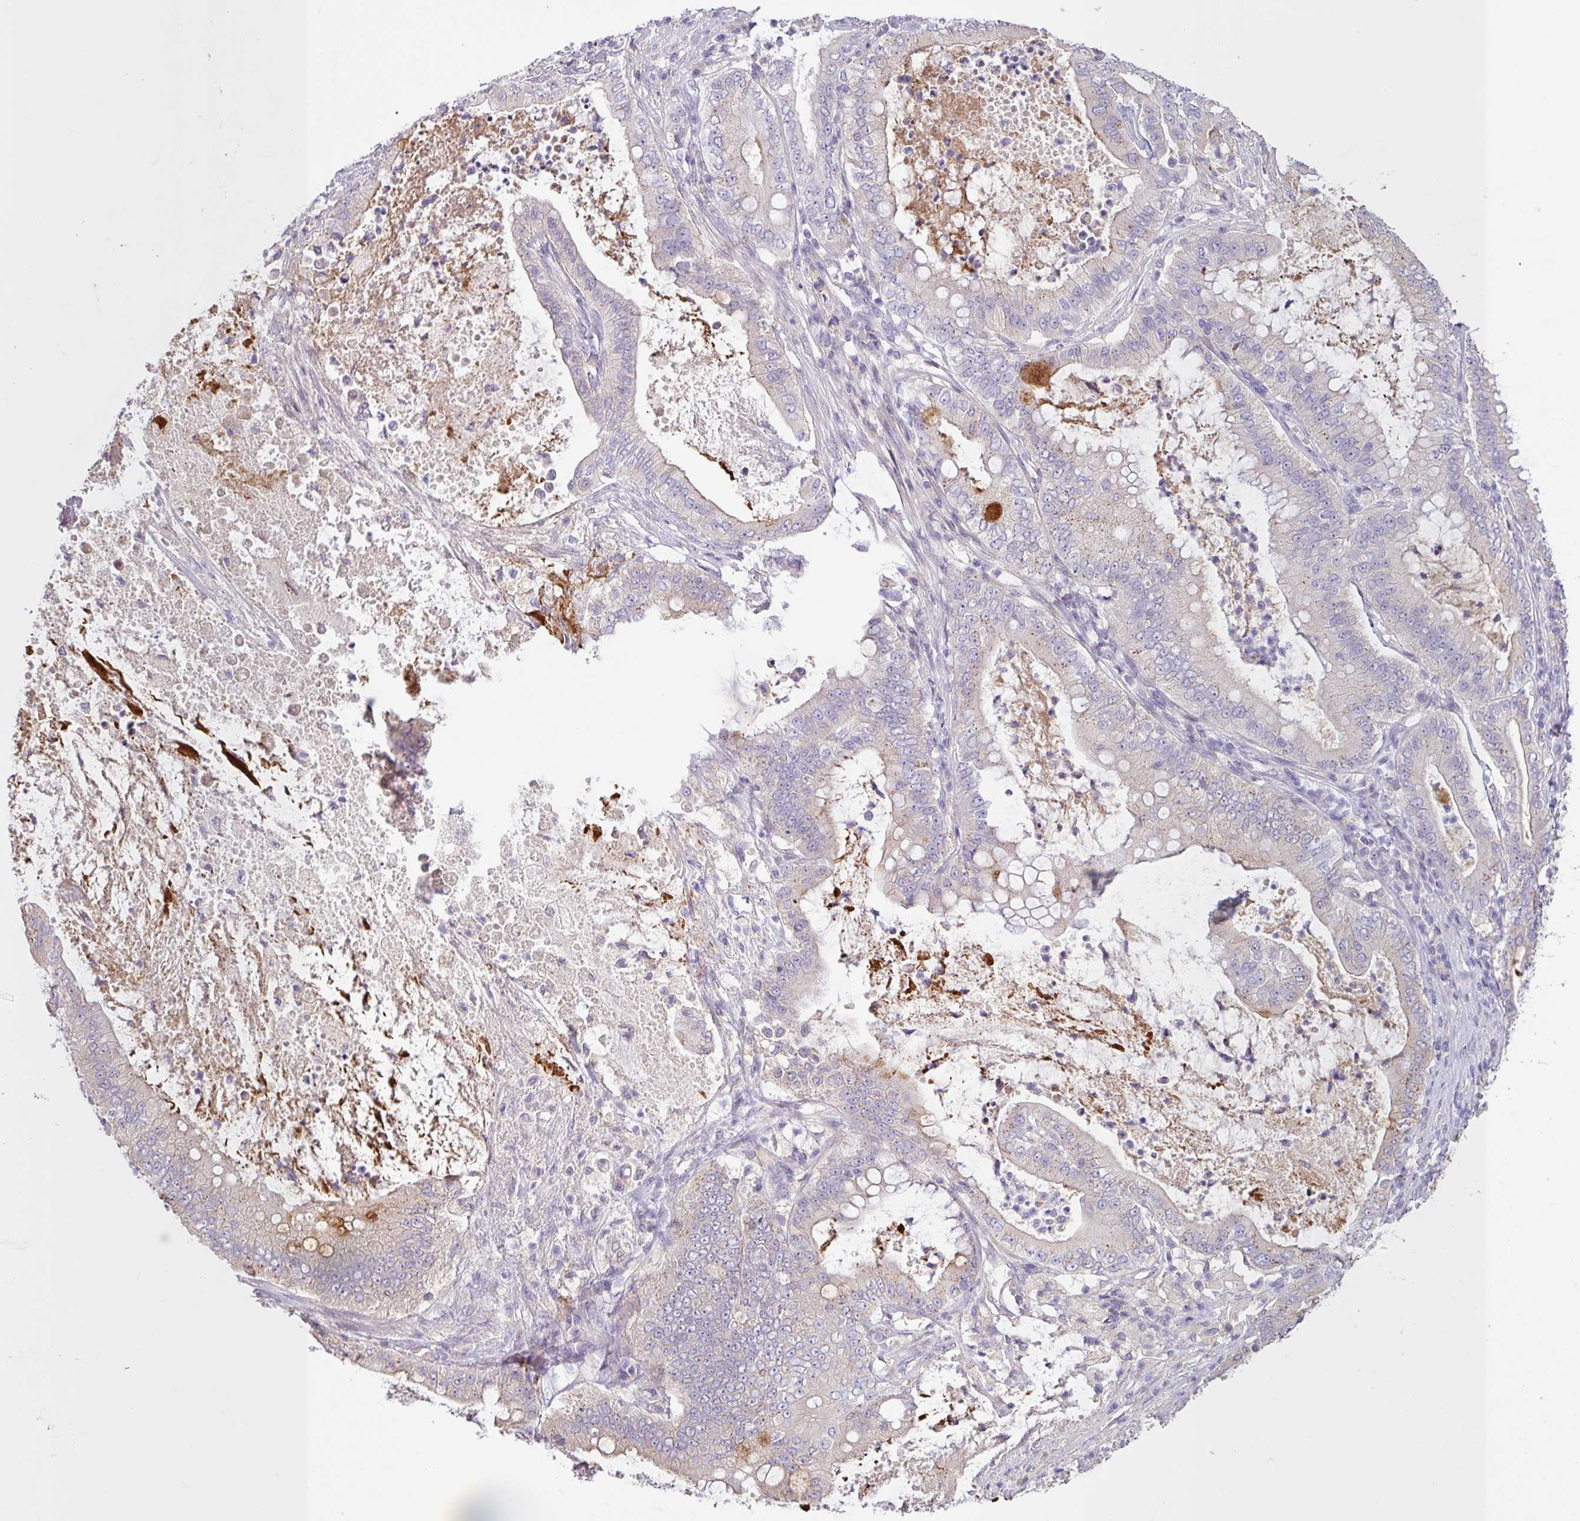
{"staining": {"intensity": "negative", "quantity": "none", "location": "none"}, "tissue": "pancreatic cancer", "cell_type": "Tumor cells", "image_type": "cancer", "snomed": [{"axis": "morphology", "description": "Adenocarcinoma, NOS"}, {"axis": "topography", "description": "Pancreas"}], "caption": "Immunohistochemistry (IHC) of pancreatic adenocarcinoma displays no positivity in tumor cells.", "gene": "SFTPB", "patient": {"sex": "male", "age": 71}}